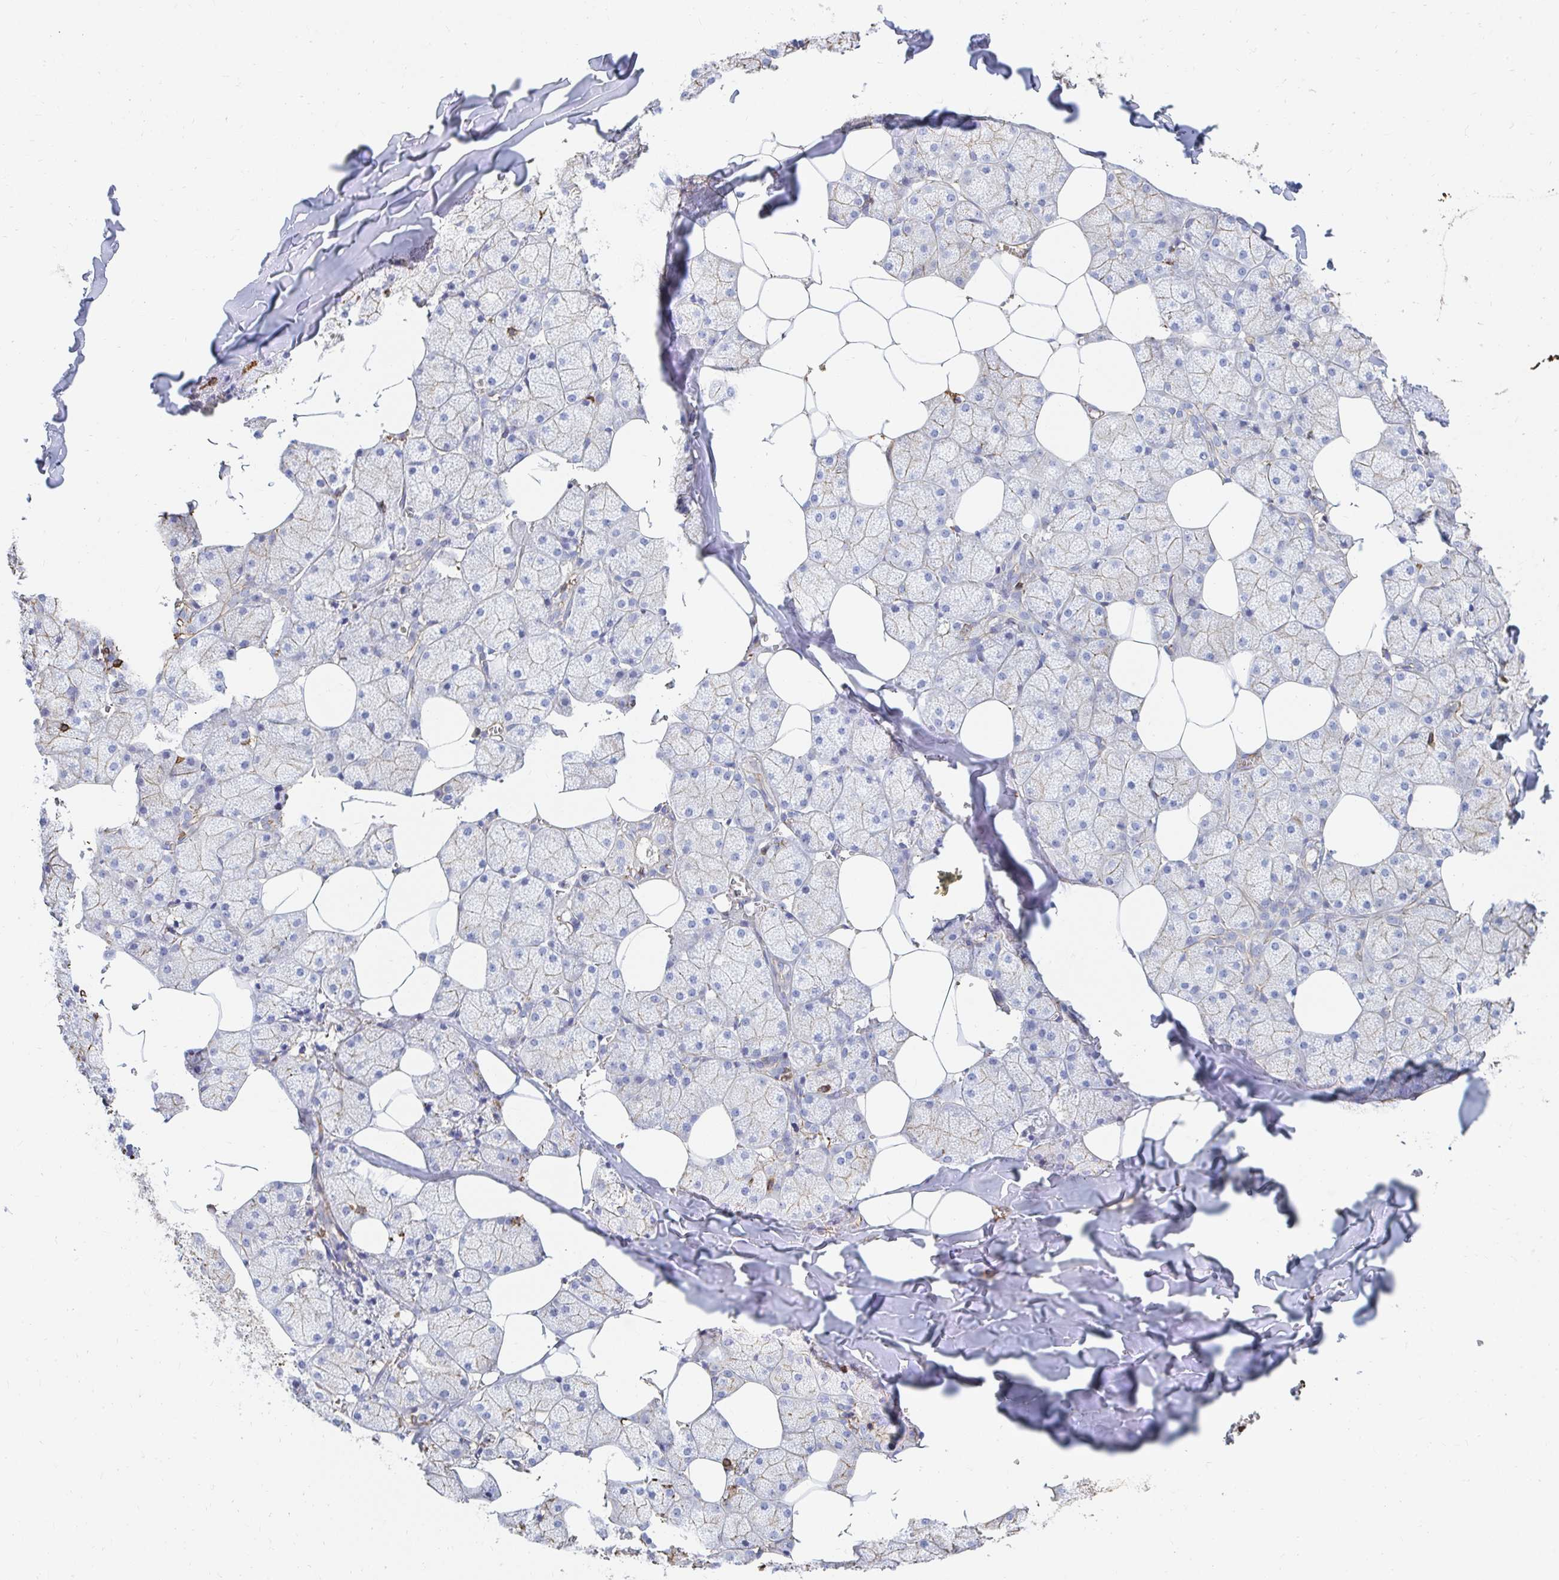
{"staining": {"intensity": "weak", "quantity": "25%-75%", "location": "cytoplasmic/membranous"}, "tissue": "salivary gland", "cell_type": "Glandular cells", "image_type": "normal", "snomed": [{"axis": "morphology", "description": "Normal tissue, NOS"}, {"axis": "topography", "description": "Salivary gland"}, {"axis": "topography", "description": "Peripheral nerve tissue"}], "caption": "Protein staining displays weak cytoplasmic/membranous staining in about 25%-75% of glandular cells in normal salivary gland.", "gene": "PTPN14", "patient": {"sex": "male", "age": 38}}